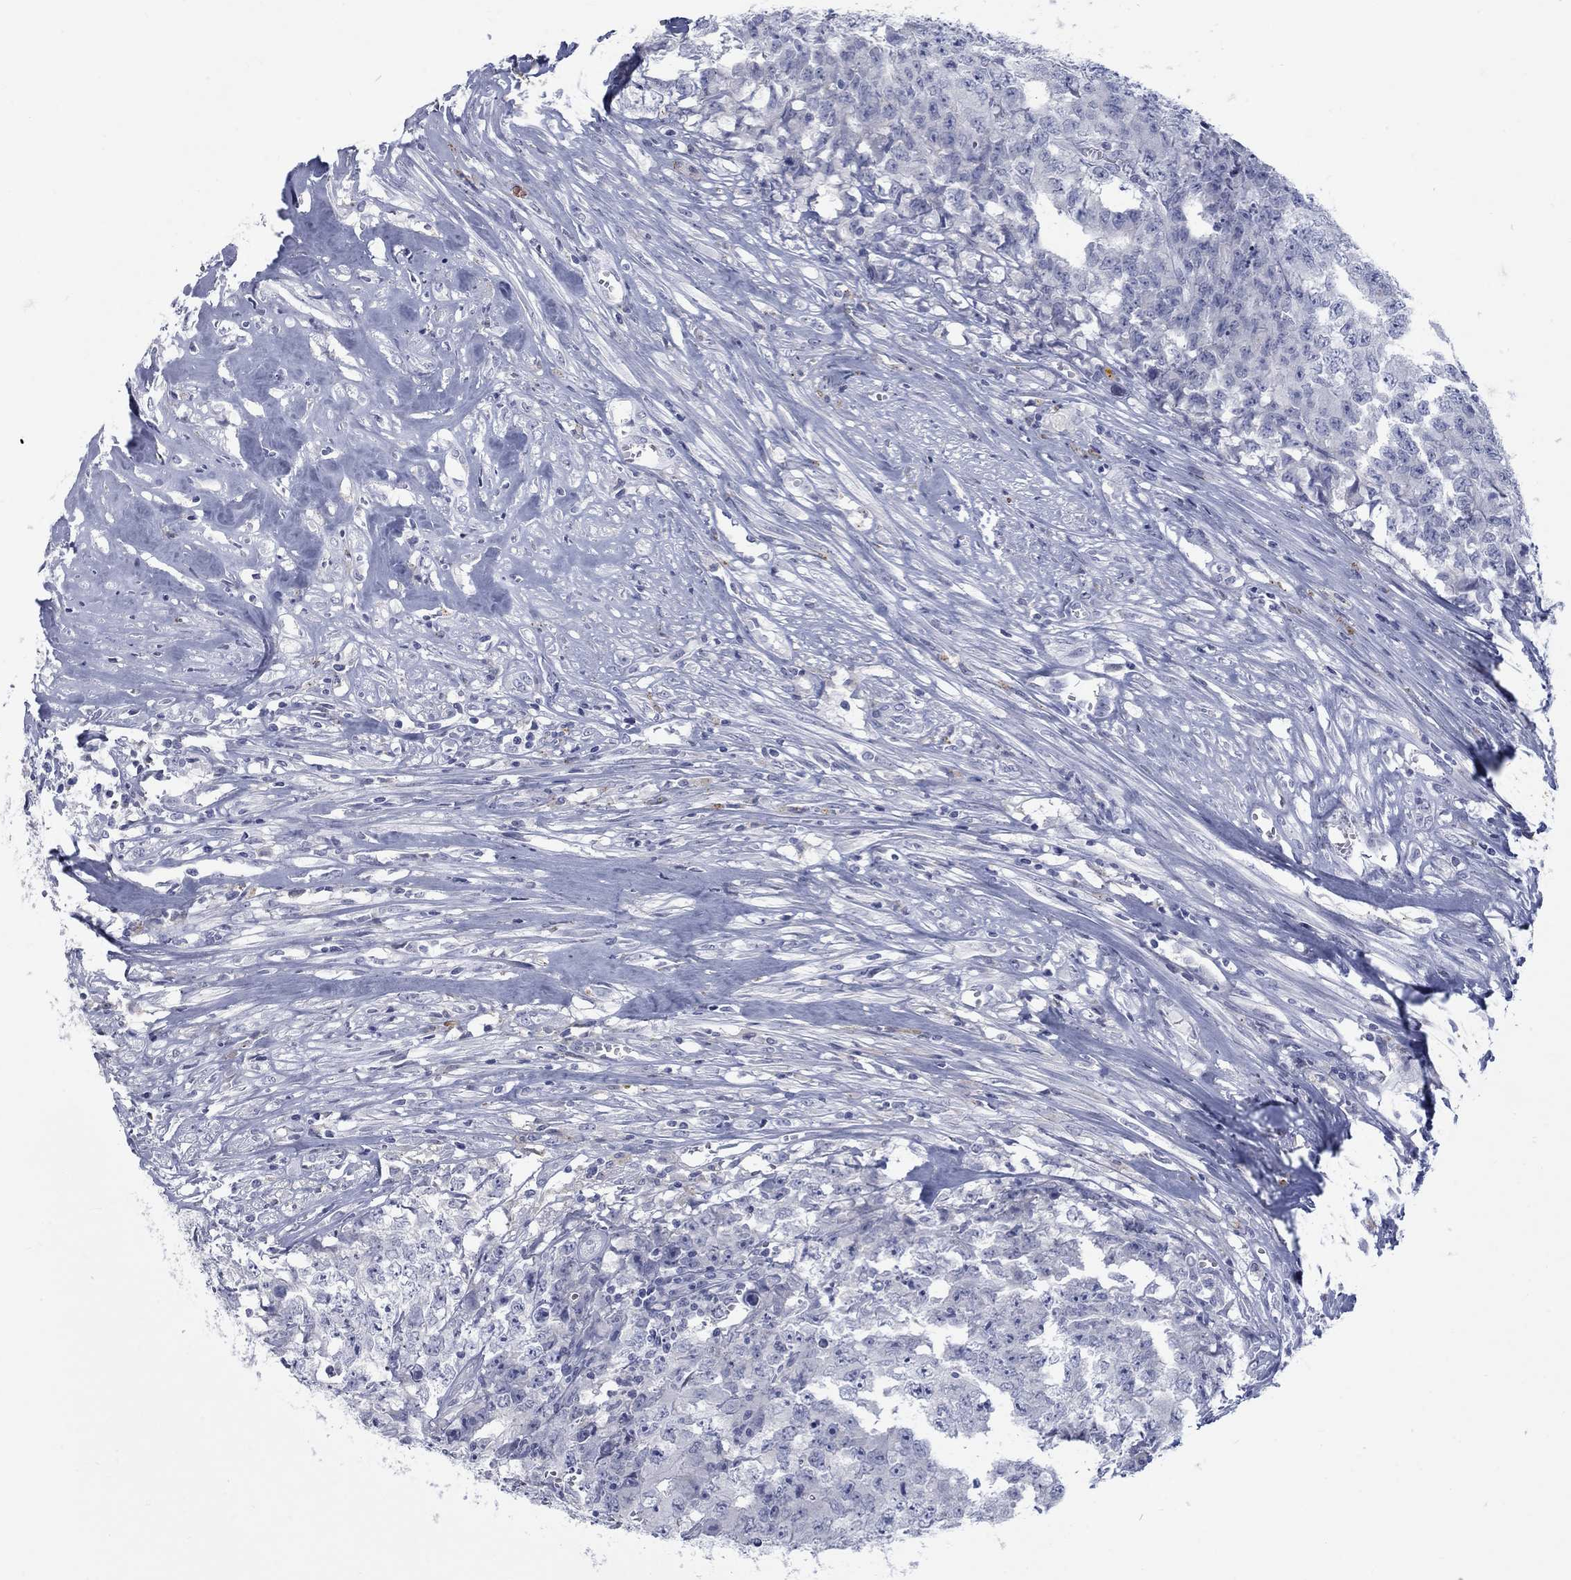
{"staining": {"intensity": "negative", "quantity": "none", "location": "none"}, "tissue": "testis cancer", "cell_type": "Tumor cells", "image_type": "cancer", "snomed": [{"axis": "morphology", "description": "Carcinoma, Embryonal, NOS"}, {"axis": "morphology", "description": "Teratoma, malignant, NOS"}, {"axis": "topography", "description": "Testis"}], "caption": "High power microscopy micrograph of an IHC image of teratoma (malignant) (testis), revealing no significant positivity in tumor cells.", "gene": "RFTN2", "patient": {"sex": "male", "age": 24}}